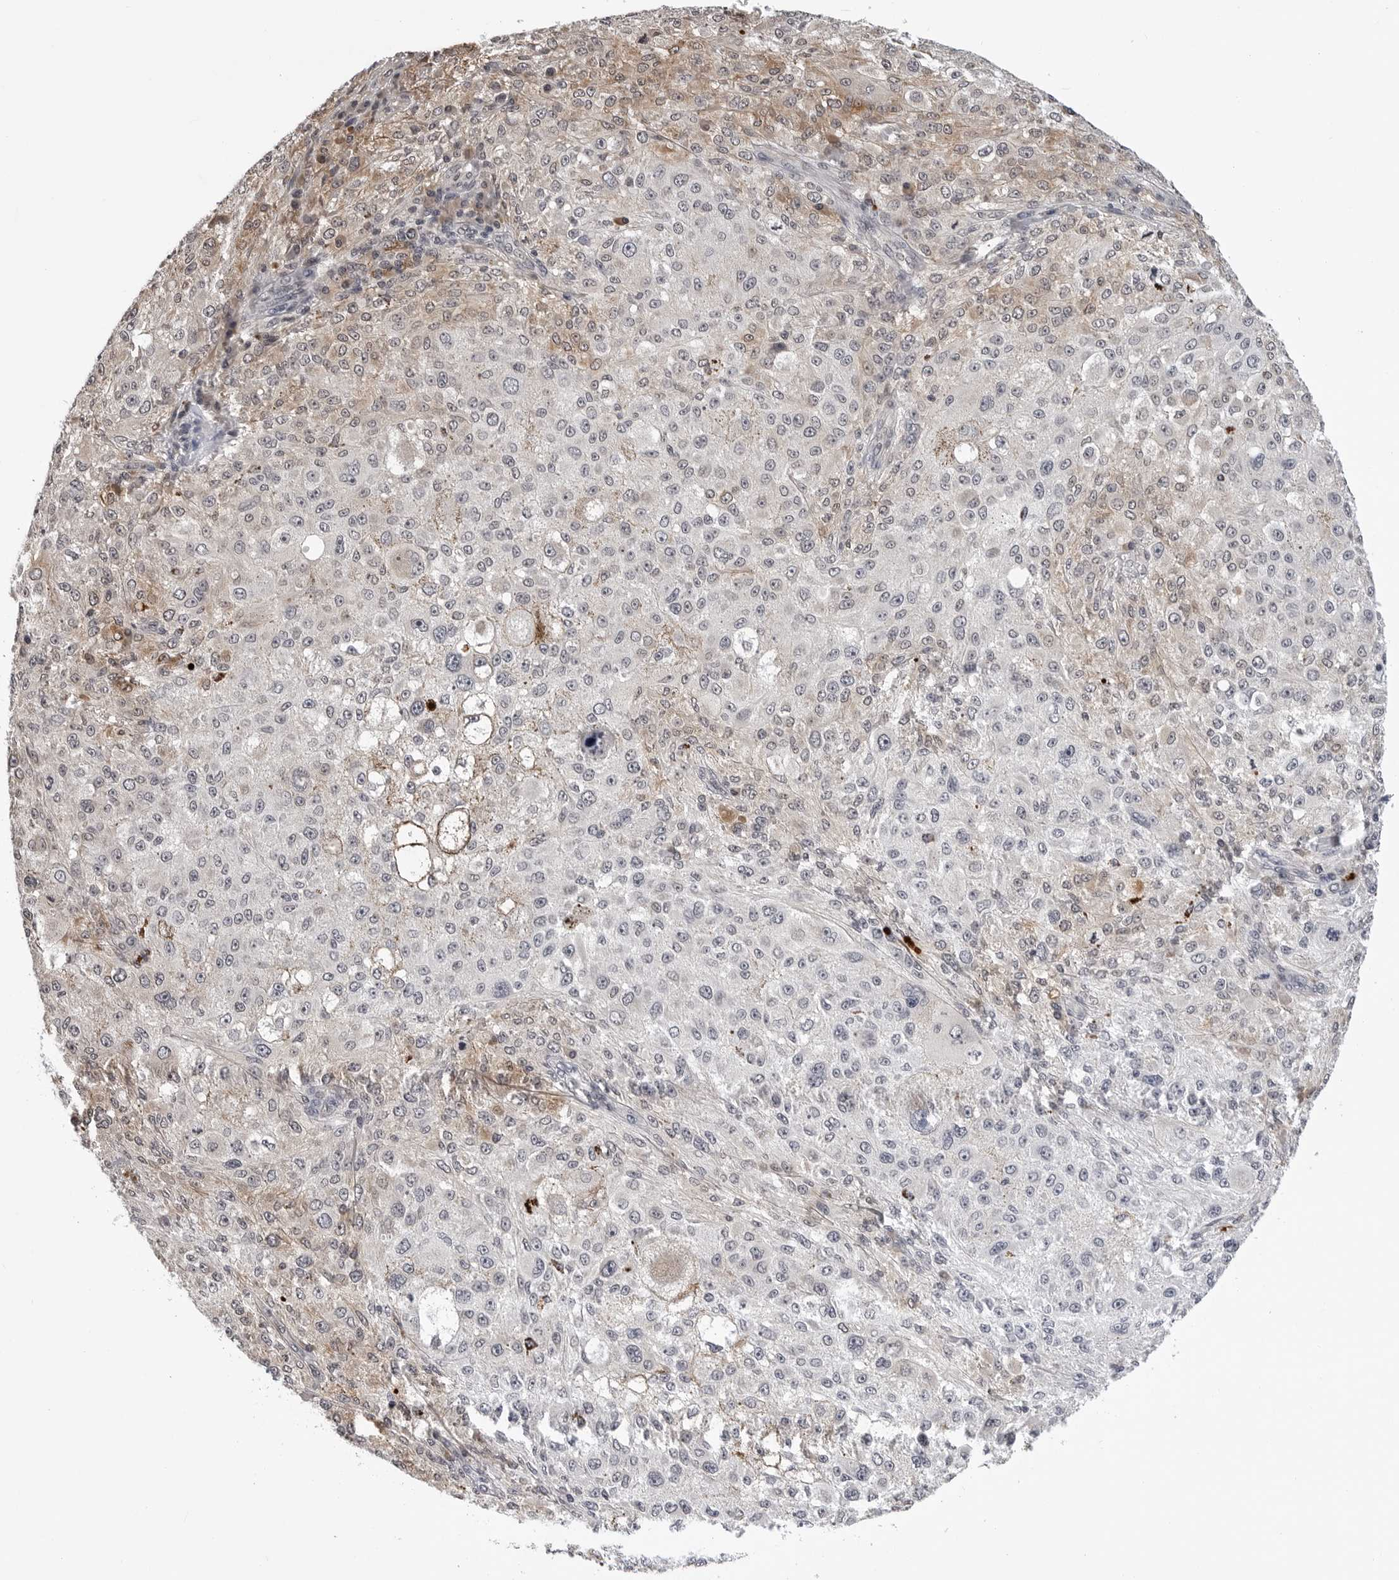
{"staining": {"intensity": "weak", "quantity": "<25%", "location": "cytoplasmic/membranous"}, "tissue": "melanoma", "cell_type": "Tumor cells", "image_type": "cancer", "snomed": [{"axis": "morphology", "description": "Necrosis, NOS"}, {"axis": "morphology", "description": "Malignant melanoma, NOS"}, {"axis": "topography", "description": "Skin"}], "caption": "Histopathology image shows no significant protein staining in tumor cells of melanoma. (DAB immunohistochemistry visualized using brightfield microscopy, high magnification).", "gene": "TRMT13", "patient": {"sex": "female", "age": 87}}